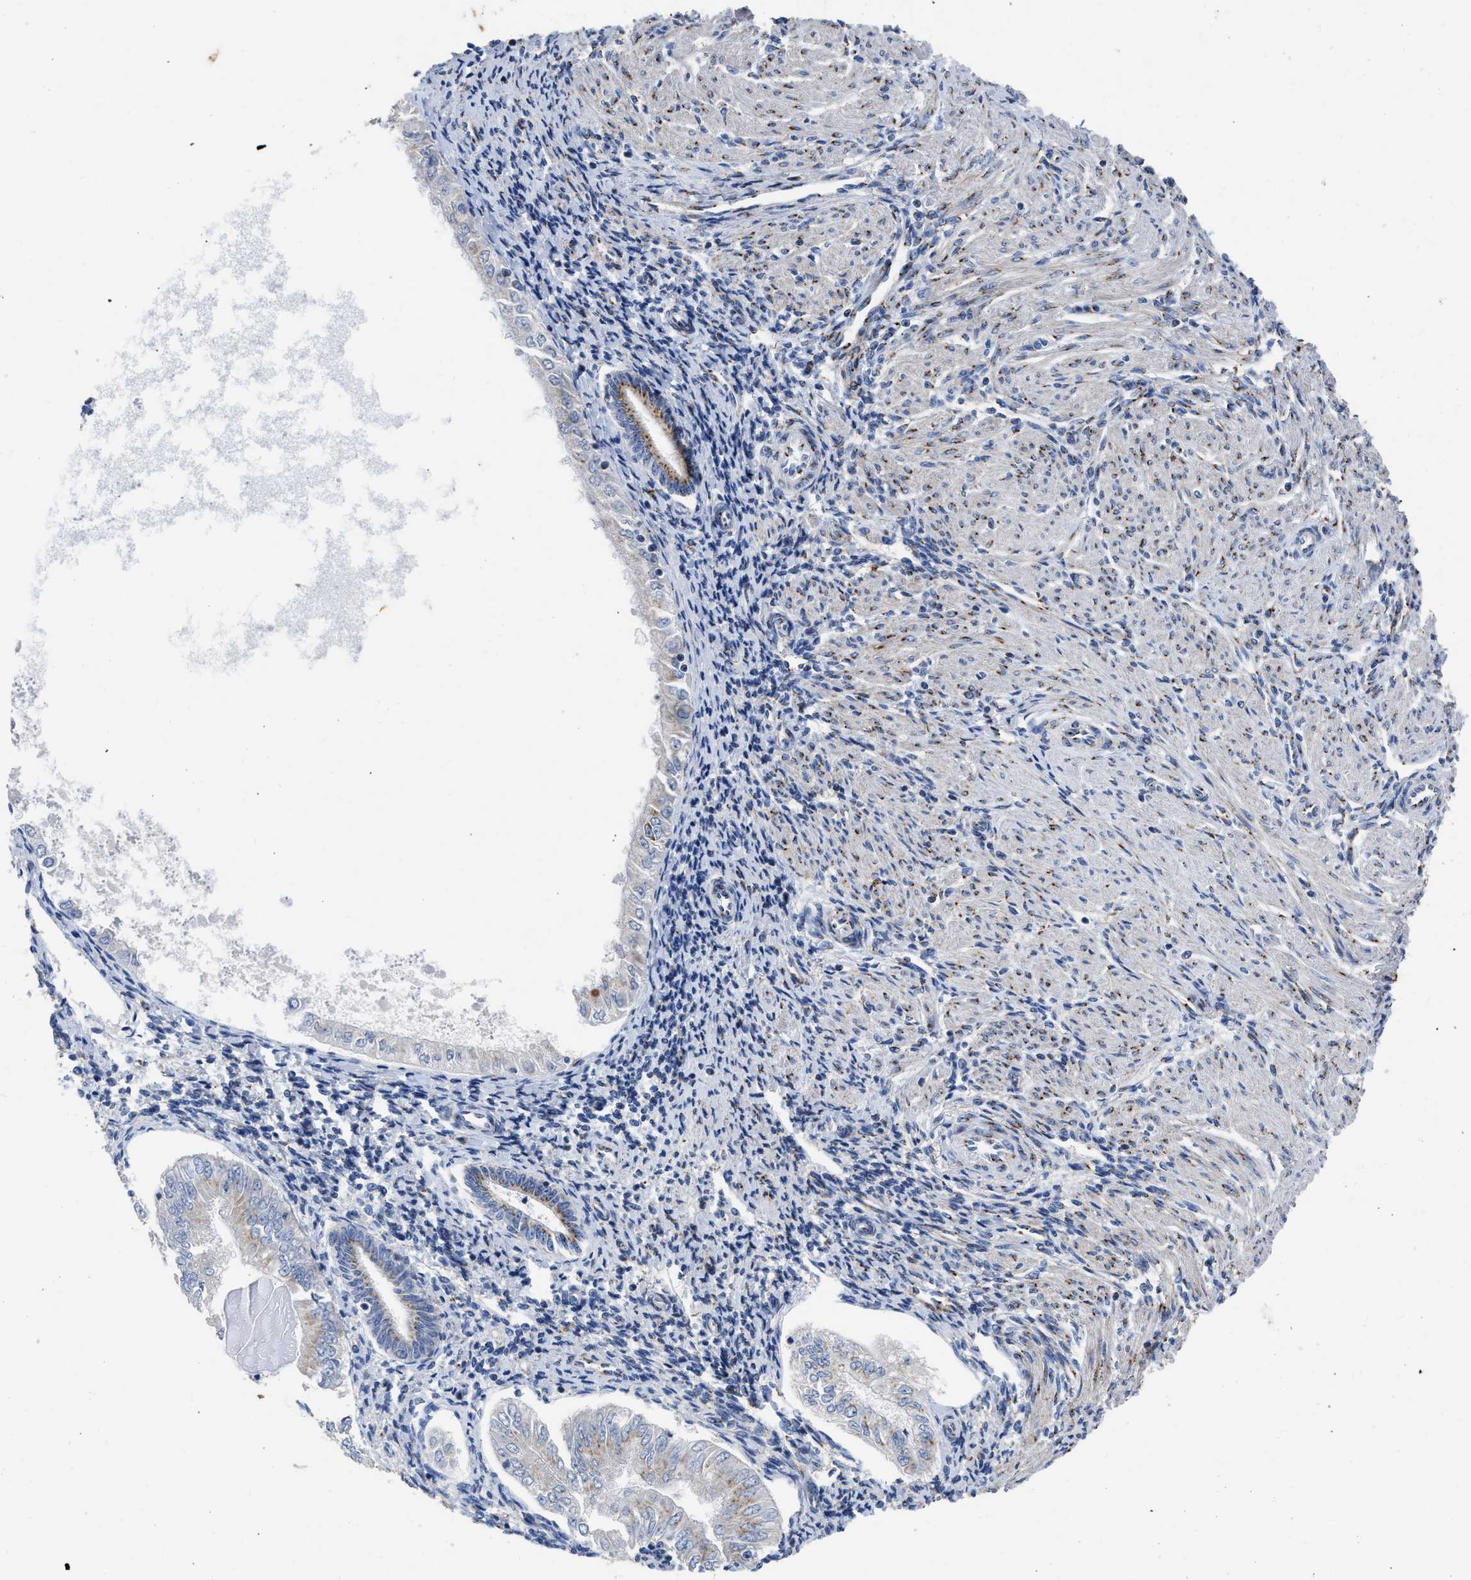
{"staining": {"intensity": "moderate", "quantity": "<25%", "location": "cytoplasmic/membranous"}, "tissue": "endometrial cancer", "cell_type": "Tumor cells", "image_type": "cancer", "snomed": [{"axis": "morphology", "description": "Adenocarcinoma, NOS"}, {"axis": "topography", "description": "Endometrium"}], "caption": "Endometrial cancer (adenocarcinoma) tissue reveals moderate cytoplasmic/membranous staining in about <25% of tumor cells, visualized by immunohistochemistry. (Stains: DAB (3,3'-diaminobenzidine) in brown, nuclei in blue, Microscopy: brightfield microscopy at high magnification).", "gene": "TMEM87A", "patient": {"sex": "female", "age": 53}}